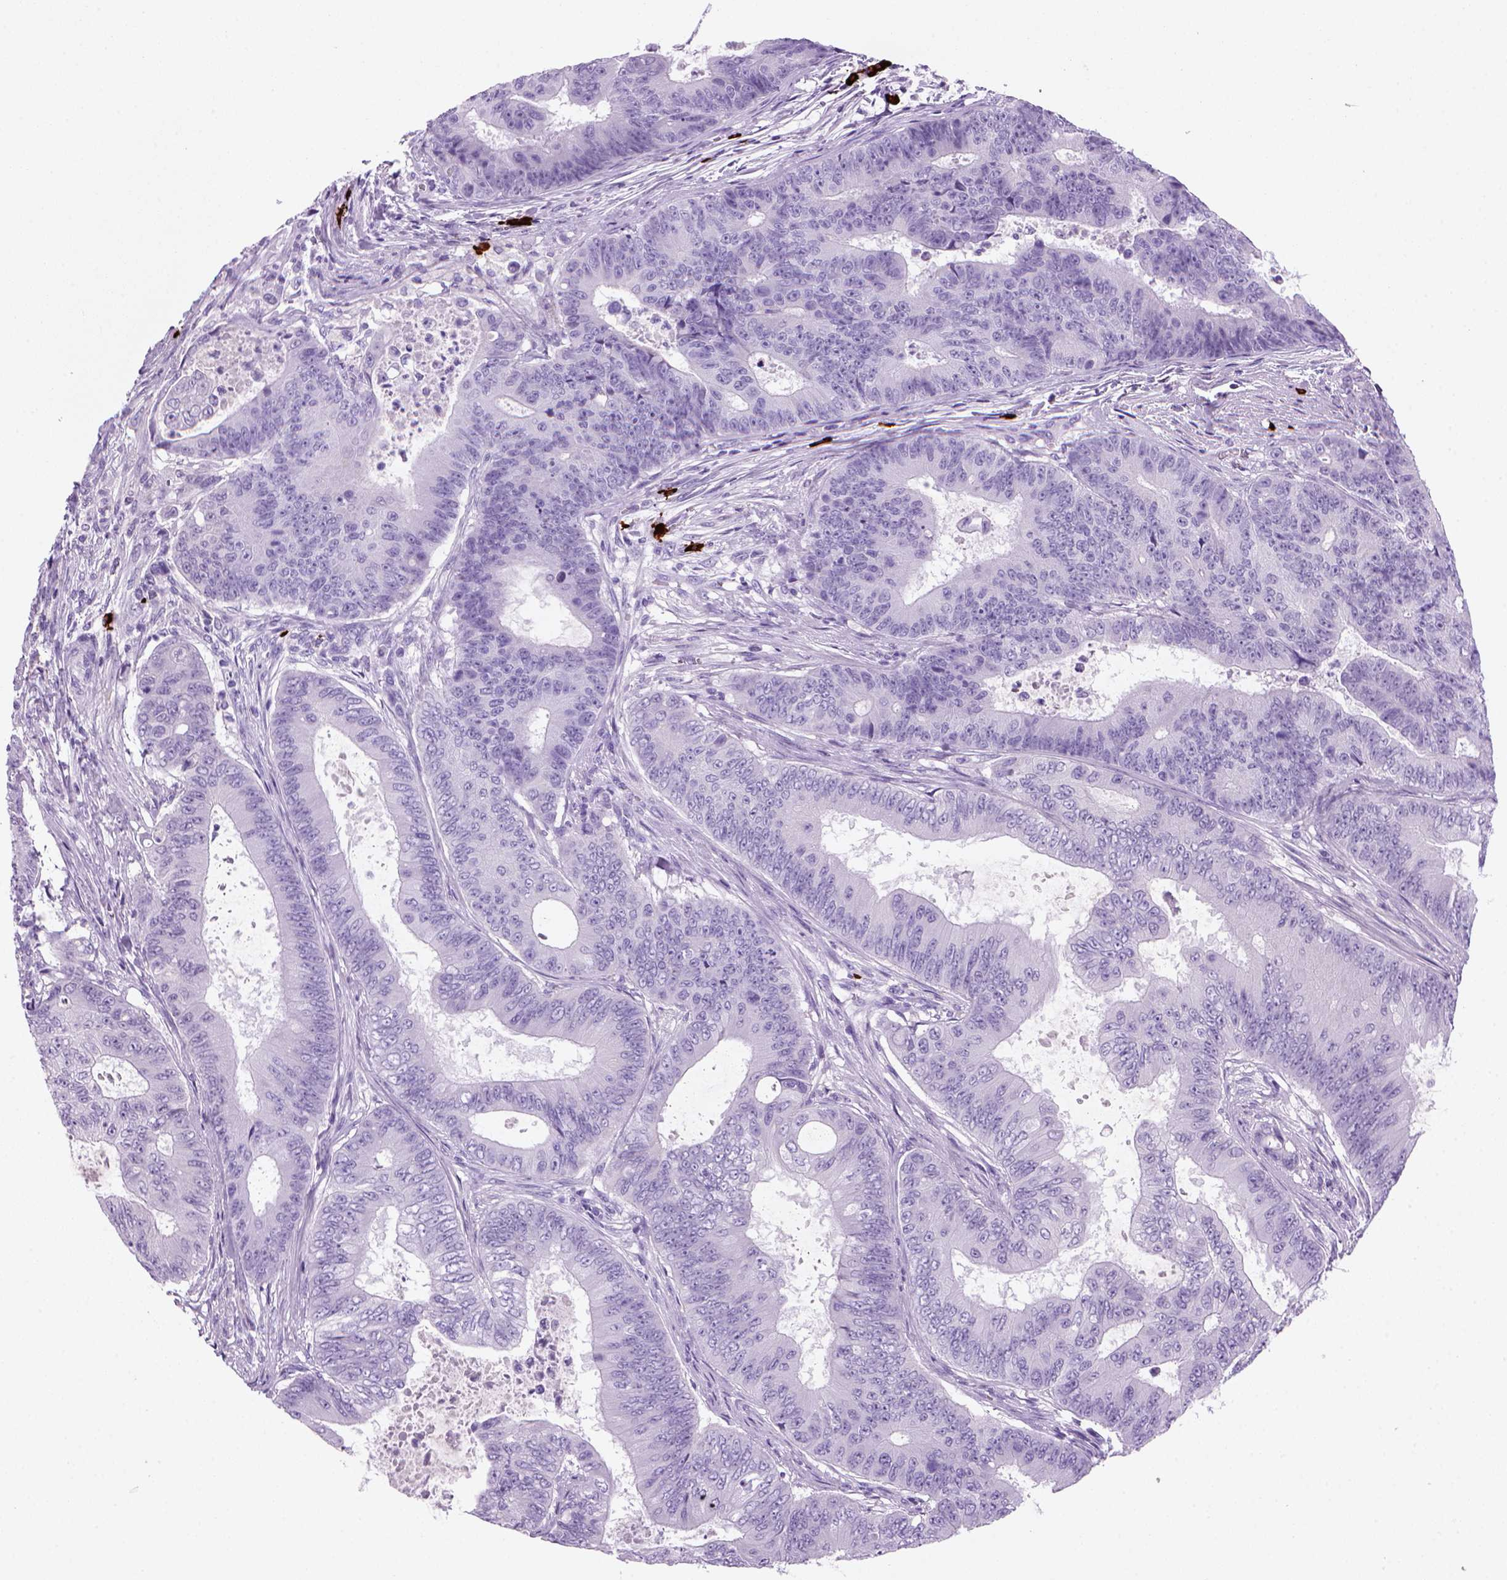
{"staining": {"intensity": "negative", "quantity": "none", "location": "none"}, "tissue": "colorectal cancer", "cell_type": "Tumor cells", "image_type": "cancer", "snomed": [{"axis": "morphology", "description": "Adenocarcinoma, NOS"}, {"axis": "topography", "description": "Colon"}], "caption": "This is an immunohistochemistry photomicrograph of human colorectal adenocarcinoma. There is no positivity in tumor cells.", "gene": "MZB1", "patient": {"sex": "female", "age": 48}}